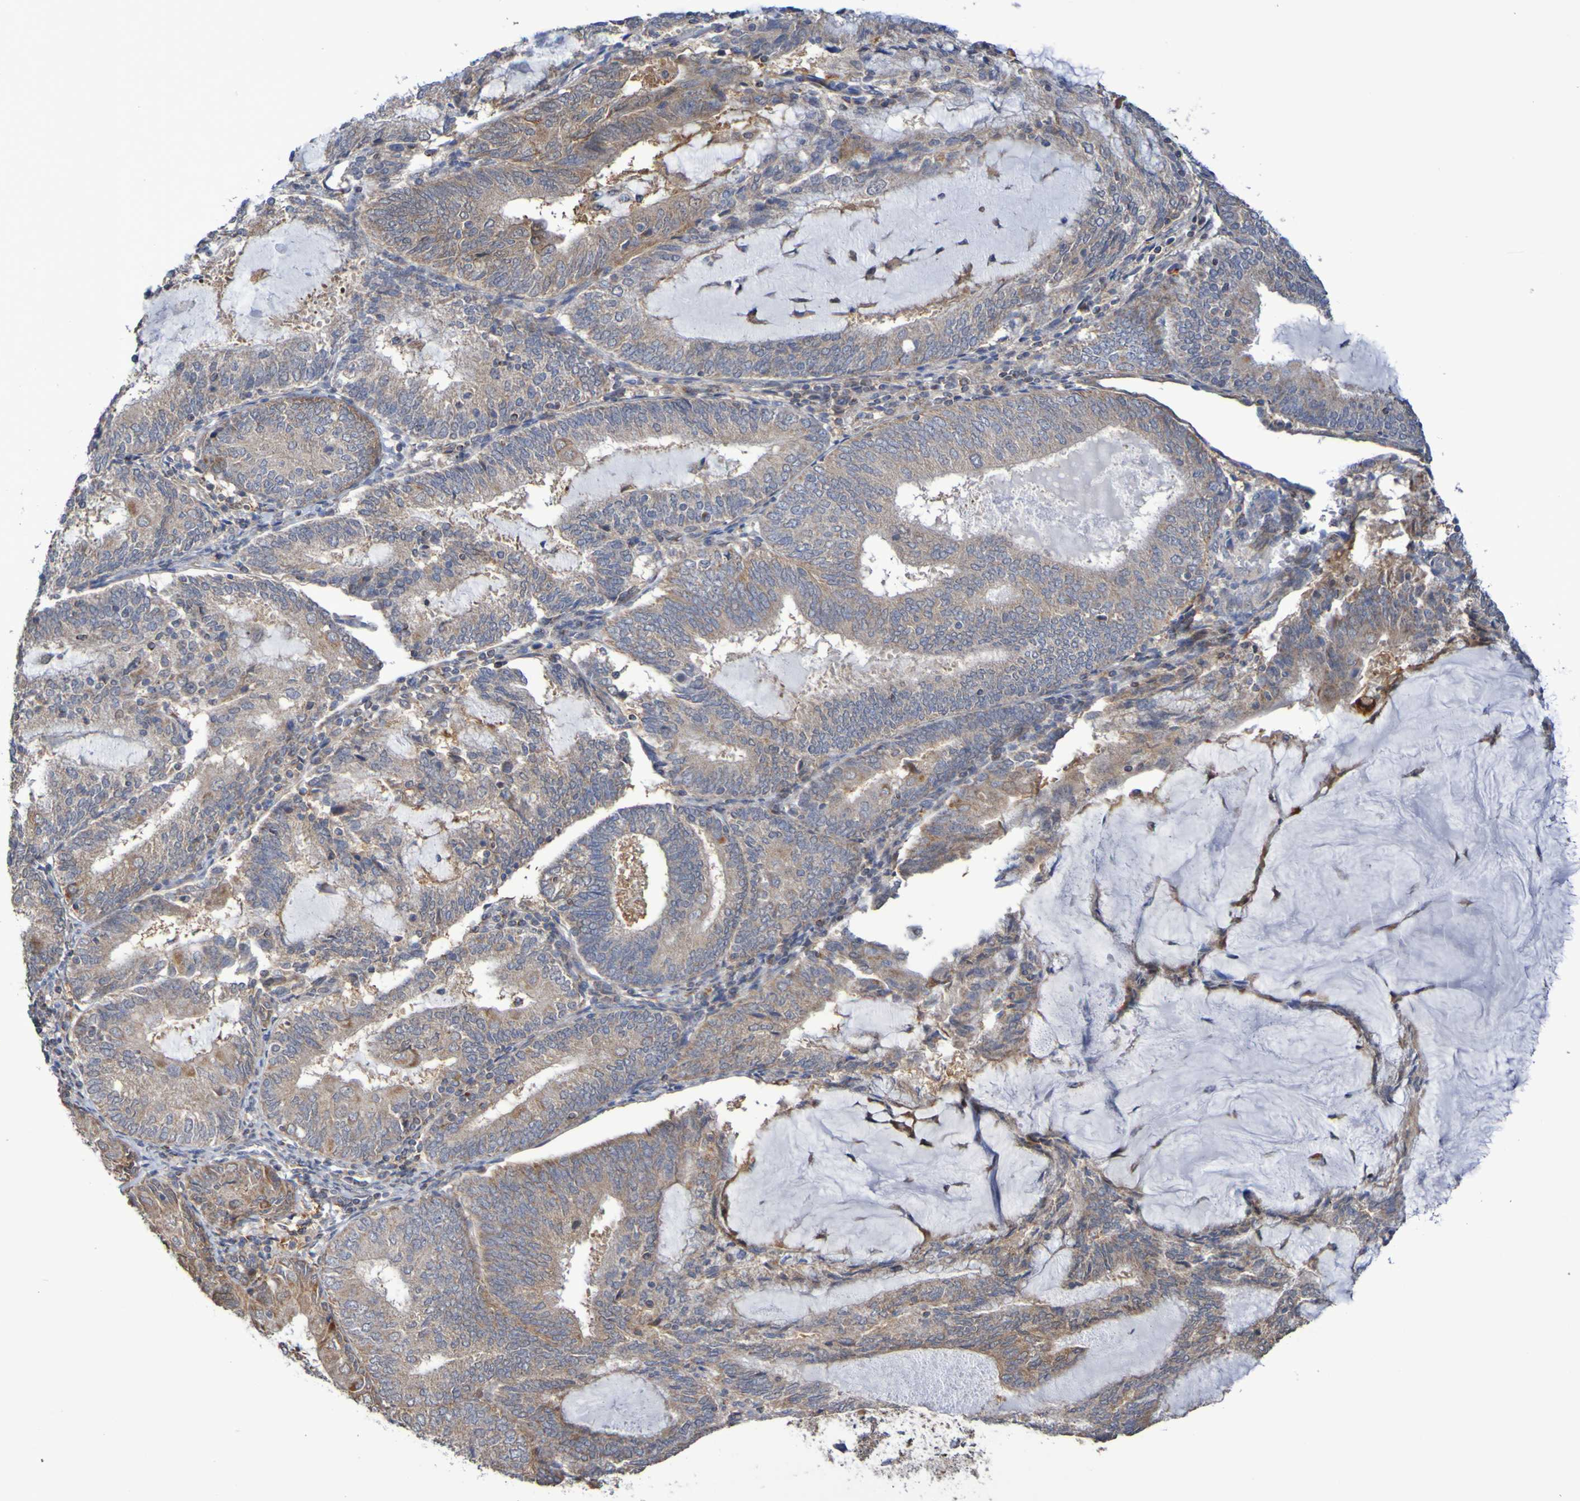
{"staining": {"intensity": "weak", "quantity": ">75%", "location": "cytoplasmic/membranous"}, "tissue": "endometrial cancer", "cell_type": "Tumor cells", "image_type": "cancer", "snomed": [{"axis": "morphology", "description": "Adenocarcinoma, NOS"}, {"axis": "topography", "description": "Endometrium"}], "caption": "About >75% of tumor cells in endometrial cancer reveal weak cytoplasmic/membranous protein staining as visualized by brown immunohistochemical staining.", "gene": "C3orf18", "patient": {"sex": "female", "age": 81}}